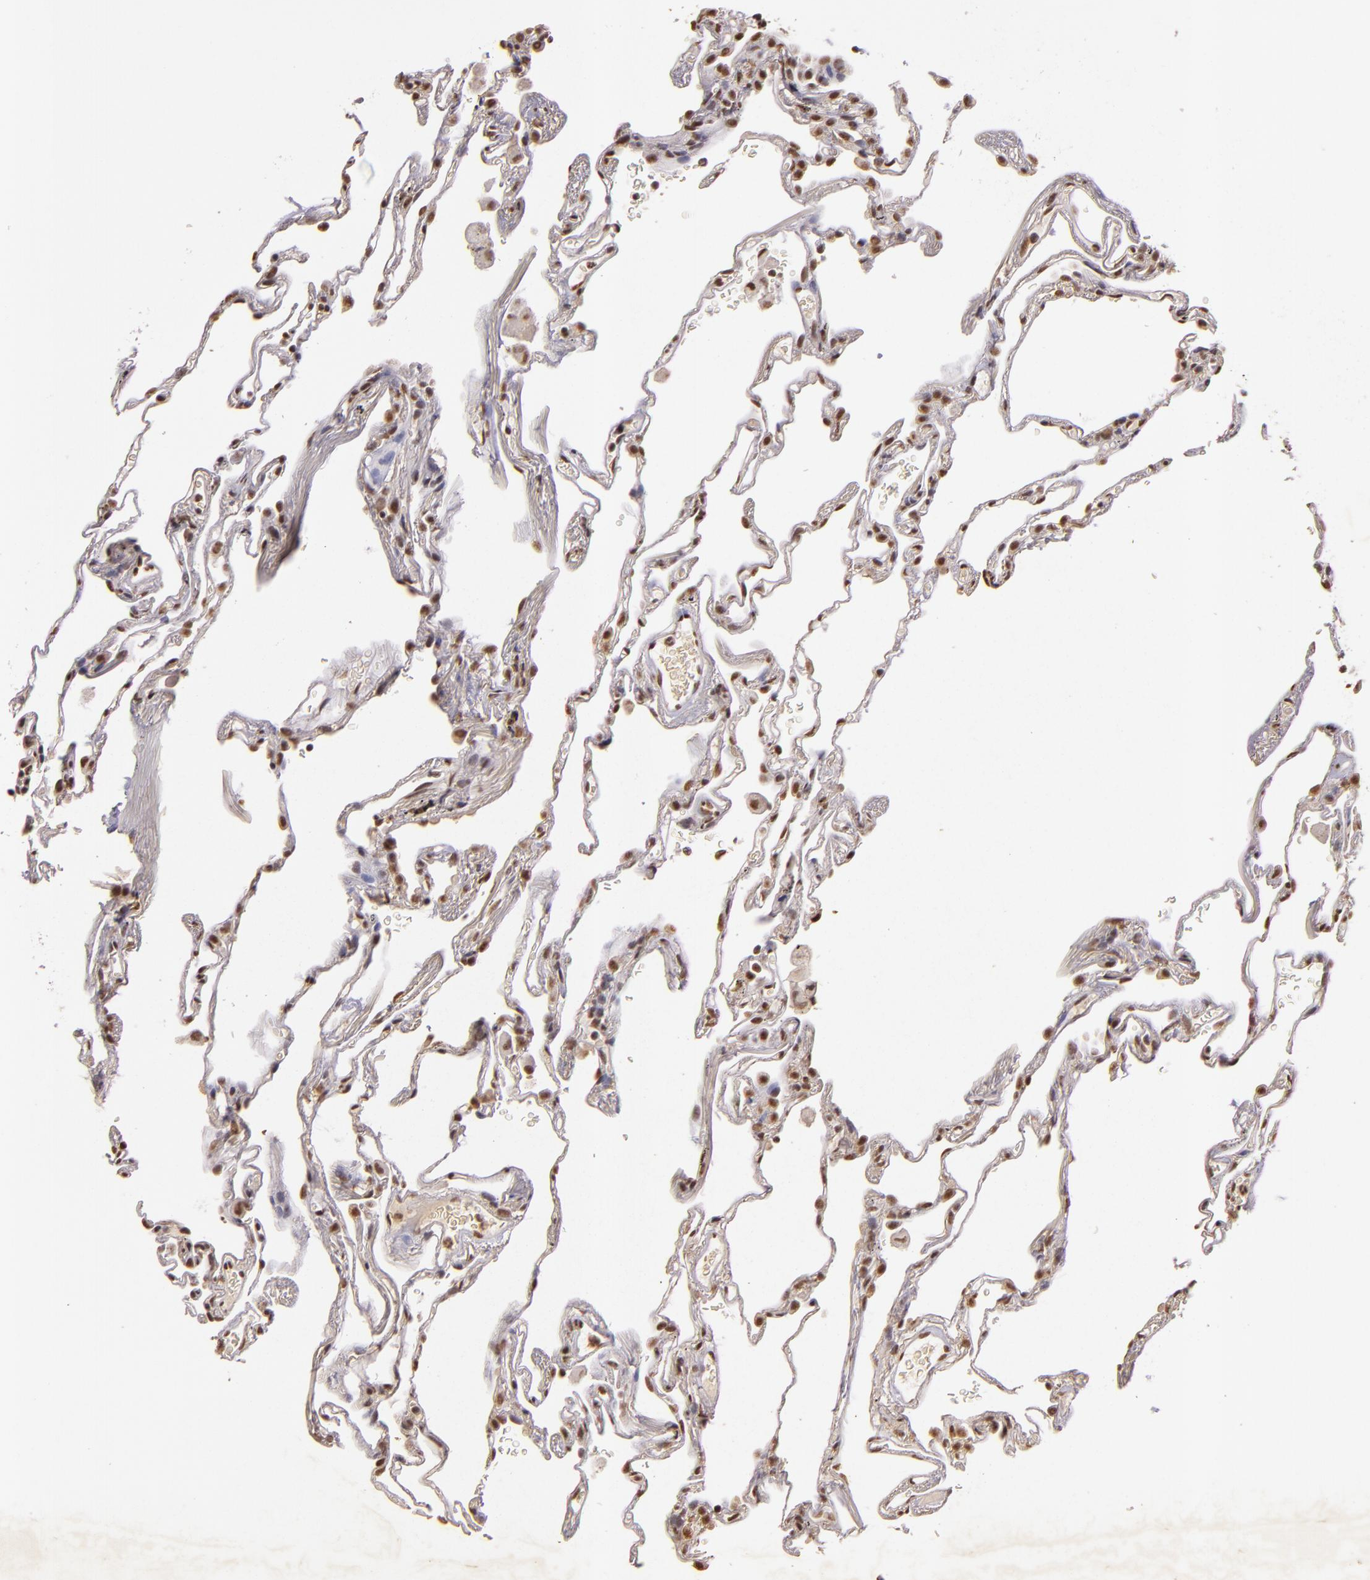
{"staining": {"intensity": "moderate", "quantity": ">75%", "location": "nuclear"}, "tissue": "lung", "cell_type": "Alveolar cells", "image_type": "normal", "snomed": [{"axis": "morphology", "description": "Normal tissue, NOS"}, {"axis": "morphology", "description": "Inflammation, NOS"}, {"axis": "topography", "description": "Lung"}], "caption": "A photomicrograph of lung stained for a protein demonstrates moderate nuclear brown staining in alveolar cells. (Stains: DAB (3,3'-diaminobenzidine) in brown, nuclei in blue, Microscopy: brightfield microscopy at high magnification).", "gene": "CBX3", "patient": {"sex": "male", "age": 69}}